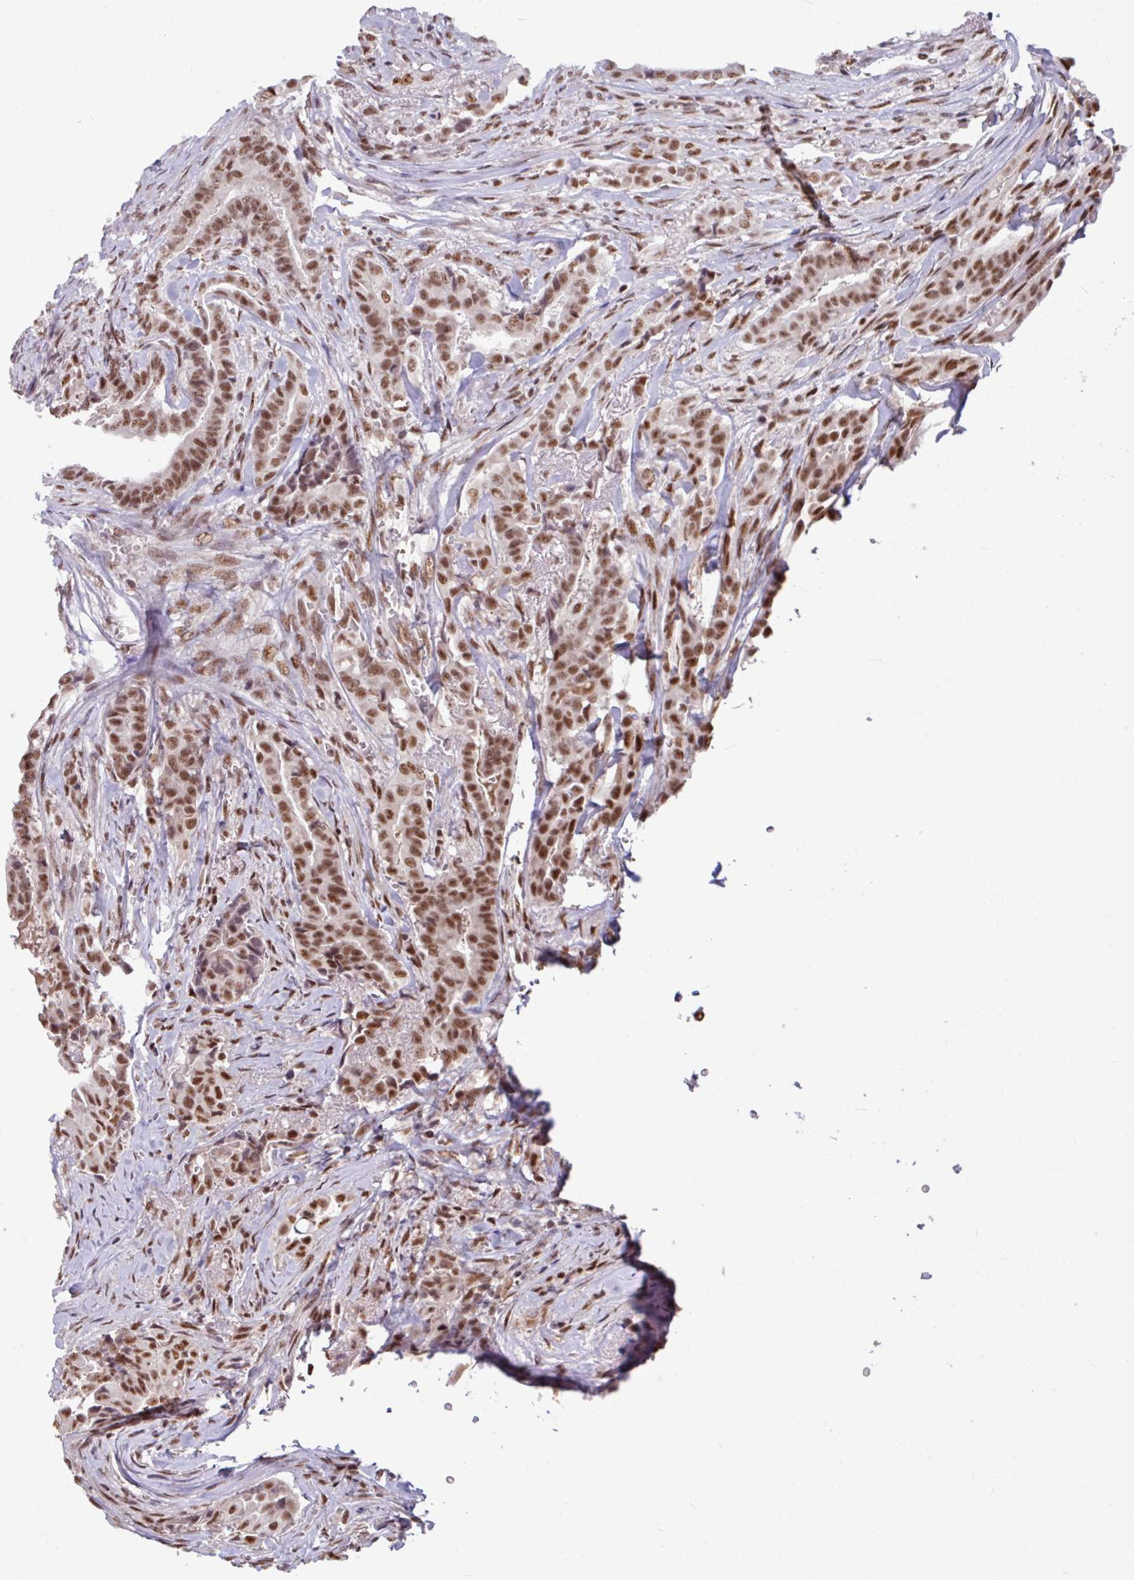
{"staining": {"intensity": "moderate", "quantity": ">75%", "location": "nuclear"}, "tissue": "thyroid cancer", "cell_type": "Tumor cells", "image_type": "cancer", "snomed": [{"axis": "morphology", "description": "Papillary adenocarcinoma, NOS"}, {"axis": "topography", "description": "Thyroid gland"}], "caption": "Thyroid cancer was stained to show a protein in brown. There is medium levels of moderate nuclear positivity in about >75% of tumor cells. (DAB IHC with brightfield microscopy, high magnification).", "gene": "TDG", "patient": {"sex": "male", "age": 61}}